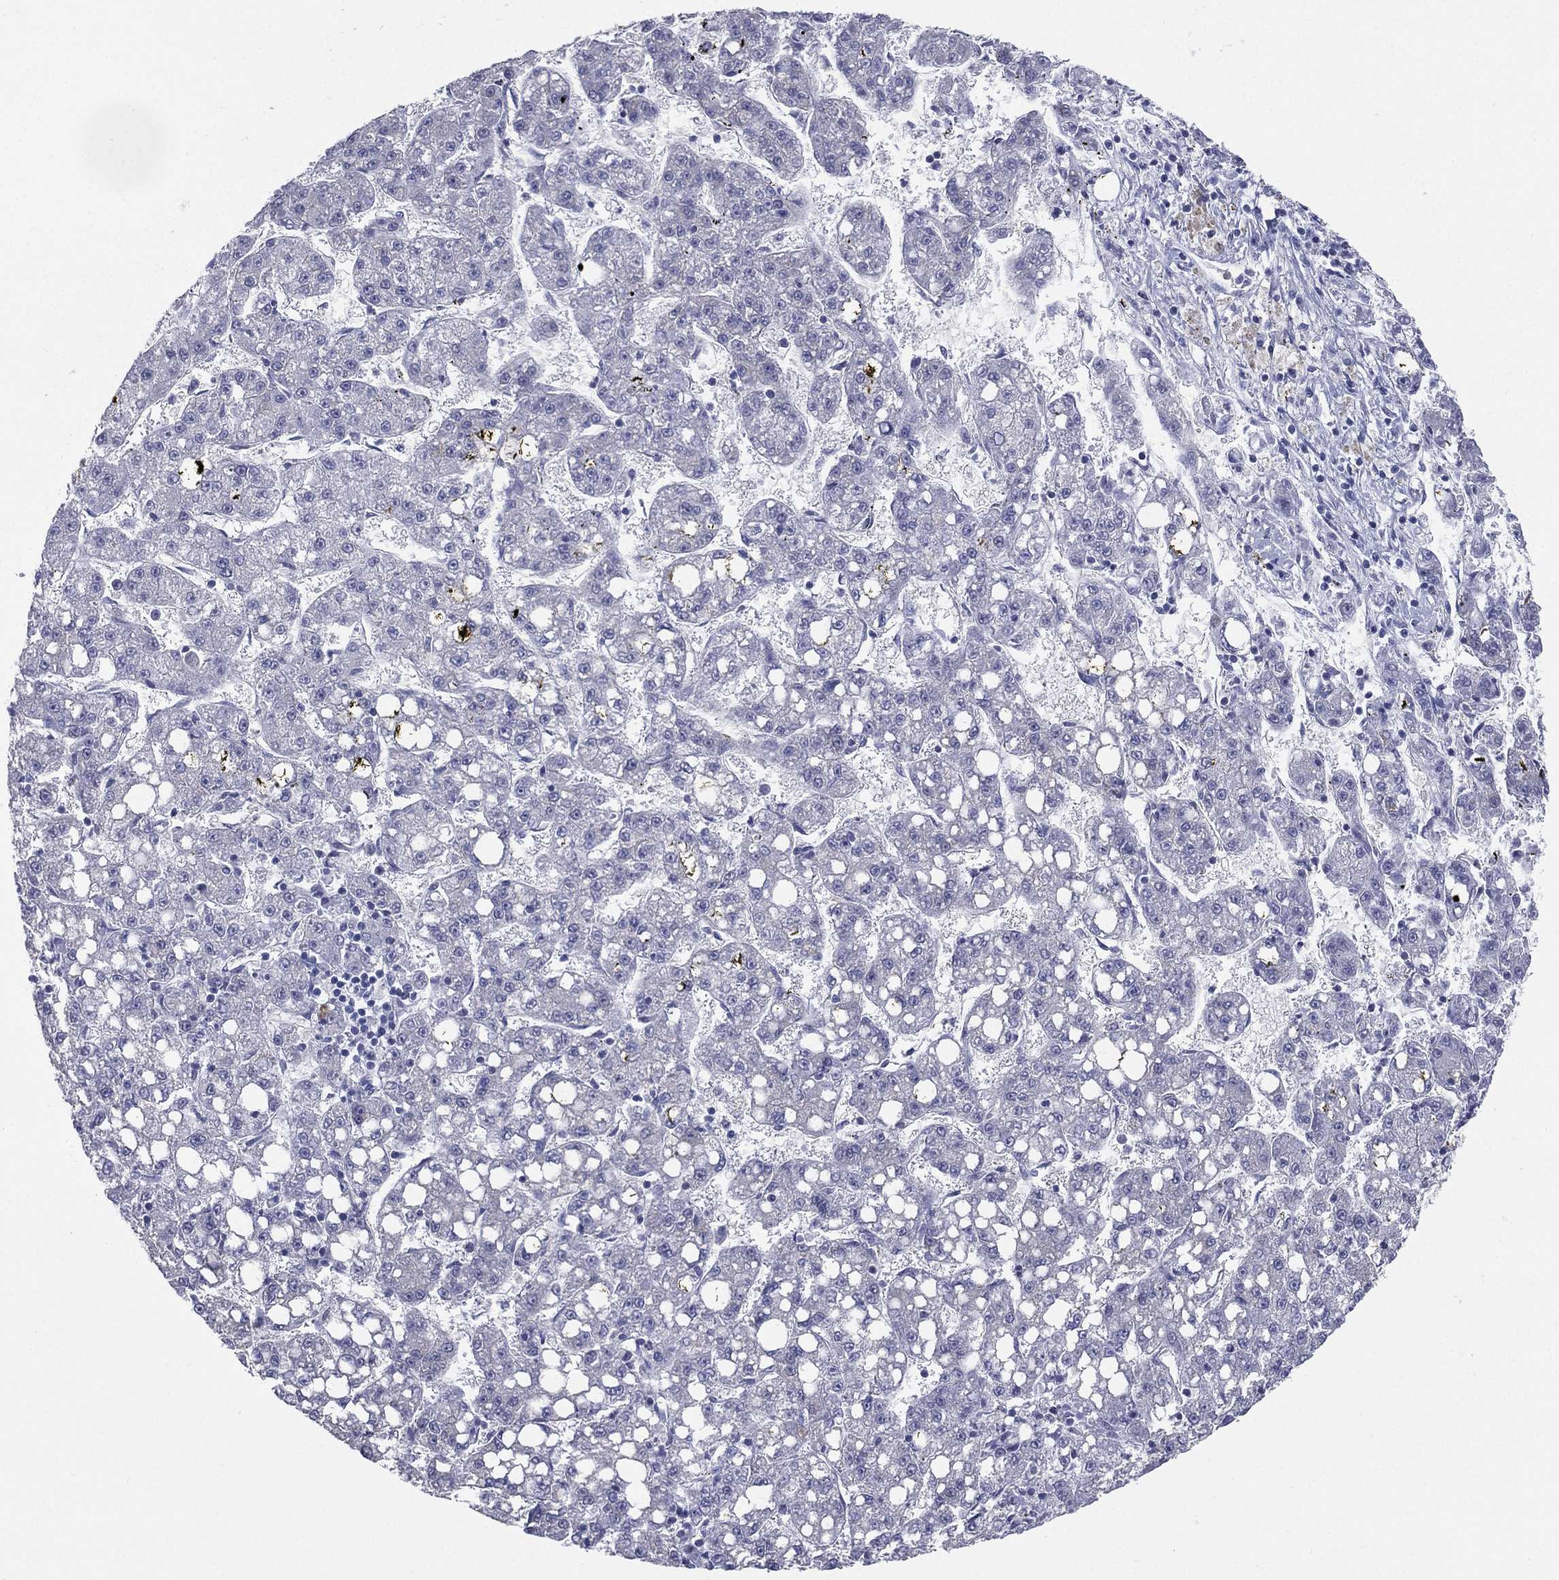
{"staining": {"intensity": "negative", "quantity": "none", "location": "none"}, "tissue": "liver cancer", "cell_type": "Tumor cells", "image_type": "cancer", "snomed": [{"axis": "morphology", "description": "Carcinoma, Hepatocellular, NOS"}, {"axis": "topography", "description": "Liver"}], "caption": "IHC of hepatocellular carcinoma (liver) reveals no positivity in tumor cells.", "gene": "HP", "patient": {"sex": "female", "age": 65}}